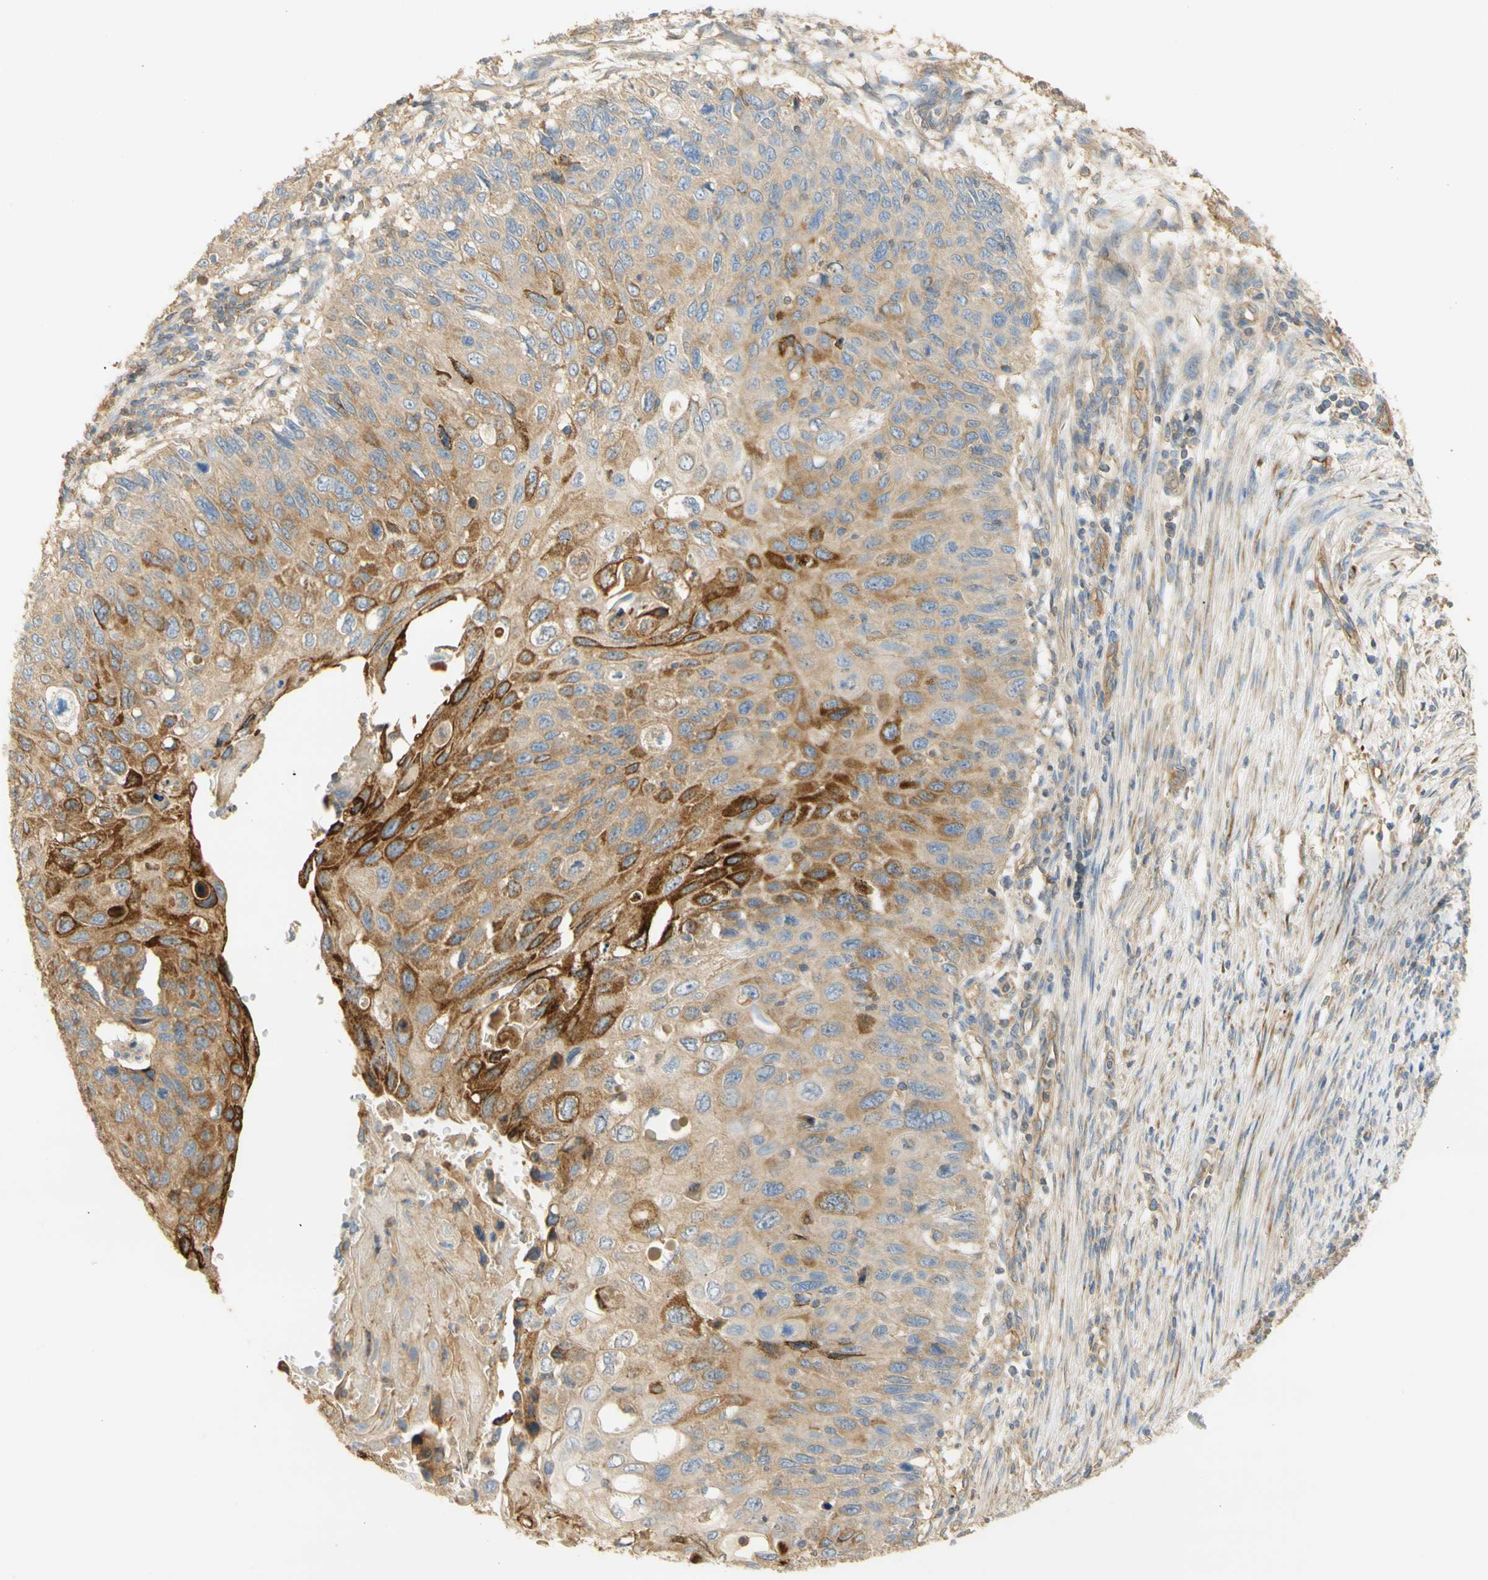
{"staining": {"intensity": "moderate", "quantity": "25%-75%", "location": "cytoplasmic/membranous"}, "tissue": "cervical cancer", "cell_type": "Tumor cells", "image_type": "cancer", "snomed": [{"axis": "morphology", "description": "Squamous cell carcinoma, NOS"}, {"axis": "topography", "description": "Cervix"}], "caption": "Human cervical squamous cell carcinoma stained for a protein (brown) shows moderate cytoplasmic/membranous positive expression in about 25%-75% of tumor cells.", "gene": "KCNE4", "patient": {"sex": "female", "age": 70}}